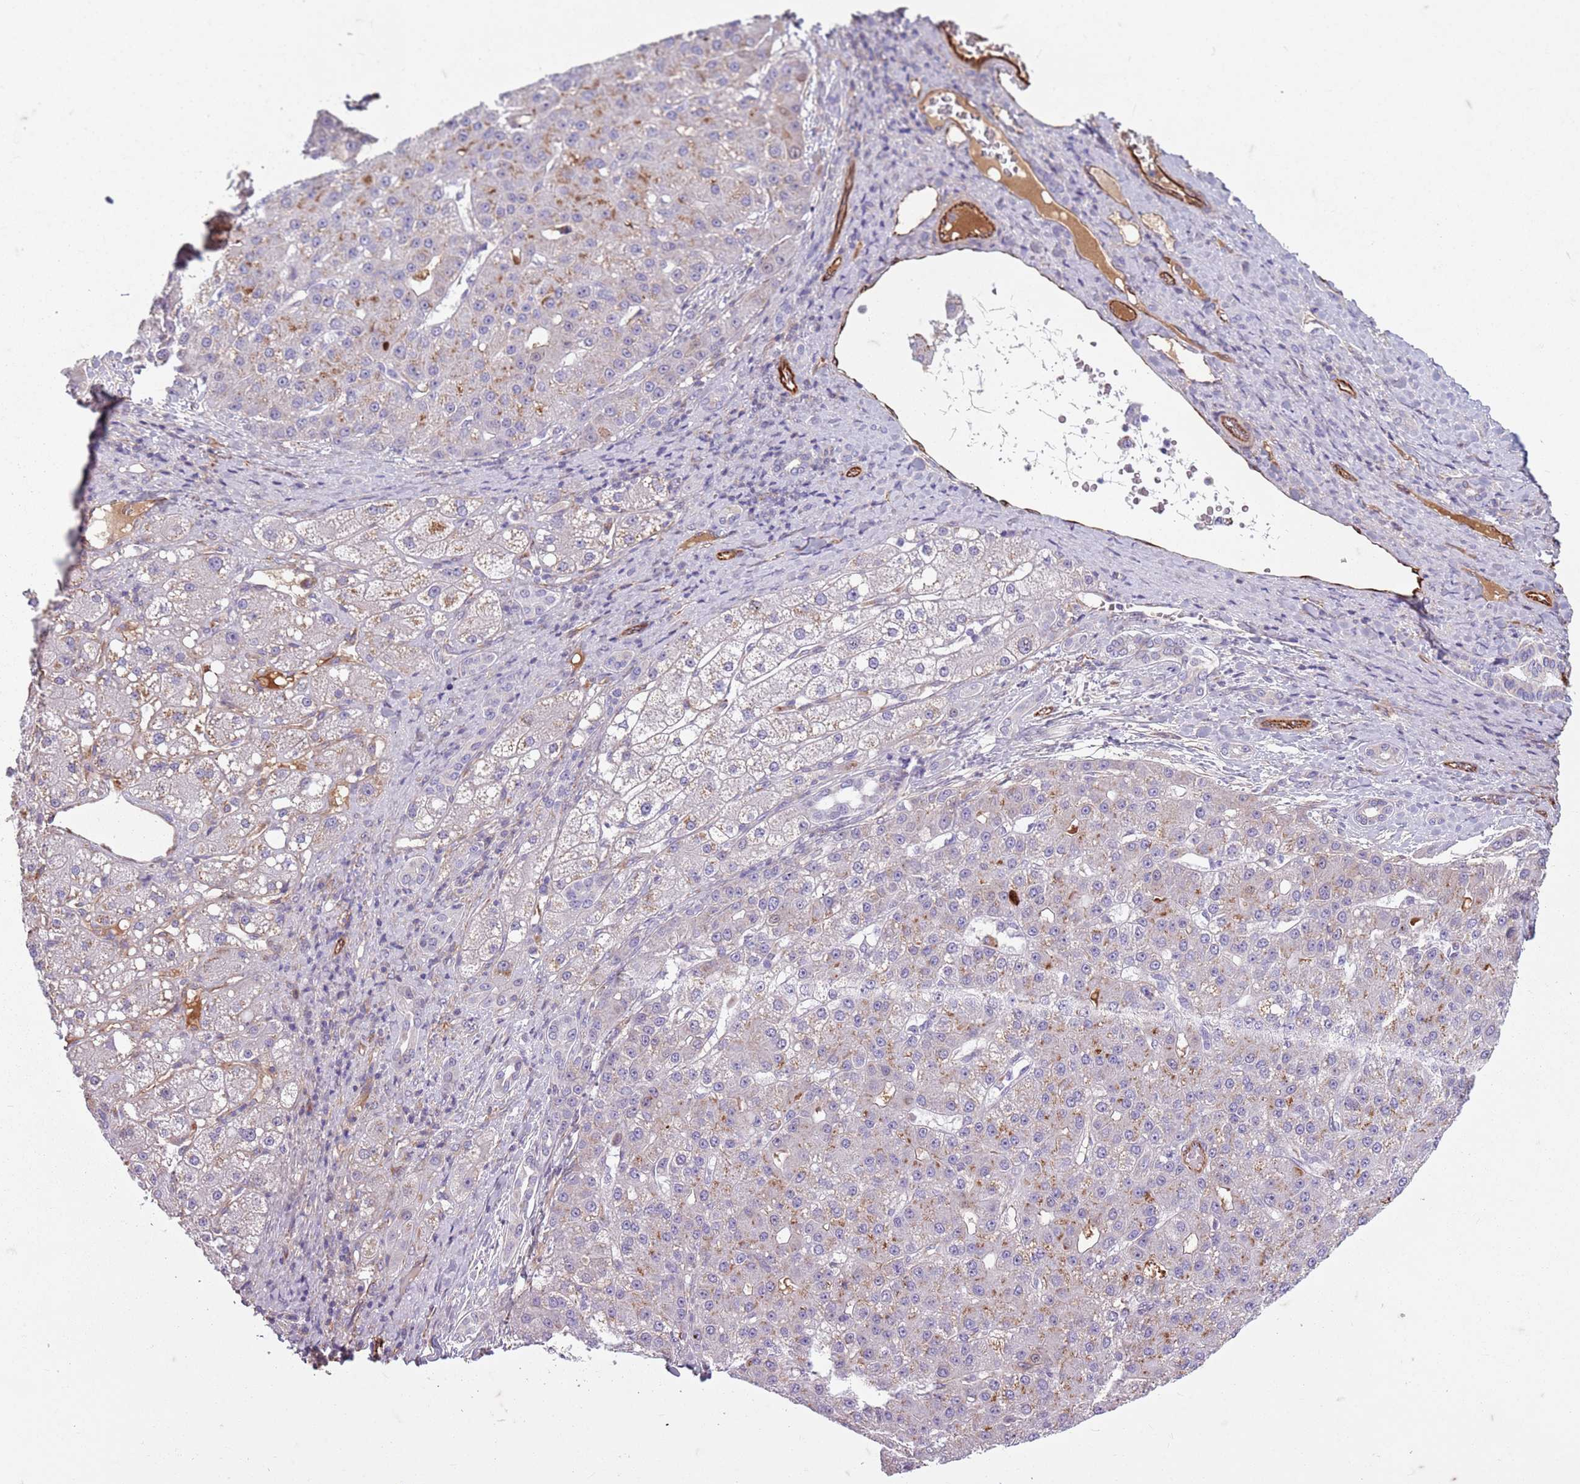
{"staining": {"intensity": "moderate", "quantity": "<25%", "location": "cytoplasmic/membranous"}, "tissue": "liver cancer", "cell_type": "Tumor cells", "image_type": "cancer", "snomed": [{"axis": "morphology", "description": "Carcinoma, Hepatocellular, NOS"}, {"axis": "topography", "description": "Liver"}], "caption": "Liver cancer (hepatocellular carcinoma) stained with DAB (3,3'-diaminobenzidine) IHC exhibits low levels of moderate cytoplasmic/membranous staining in approximately <25% of tumor cells. (brown staining indicates protein expression, while blue staining denotes nuclei).", "gene": "TAS2R38", "patient": {"sex": "male", "age": 67}}